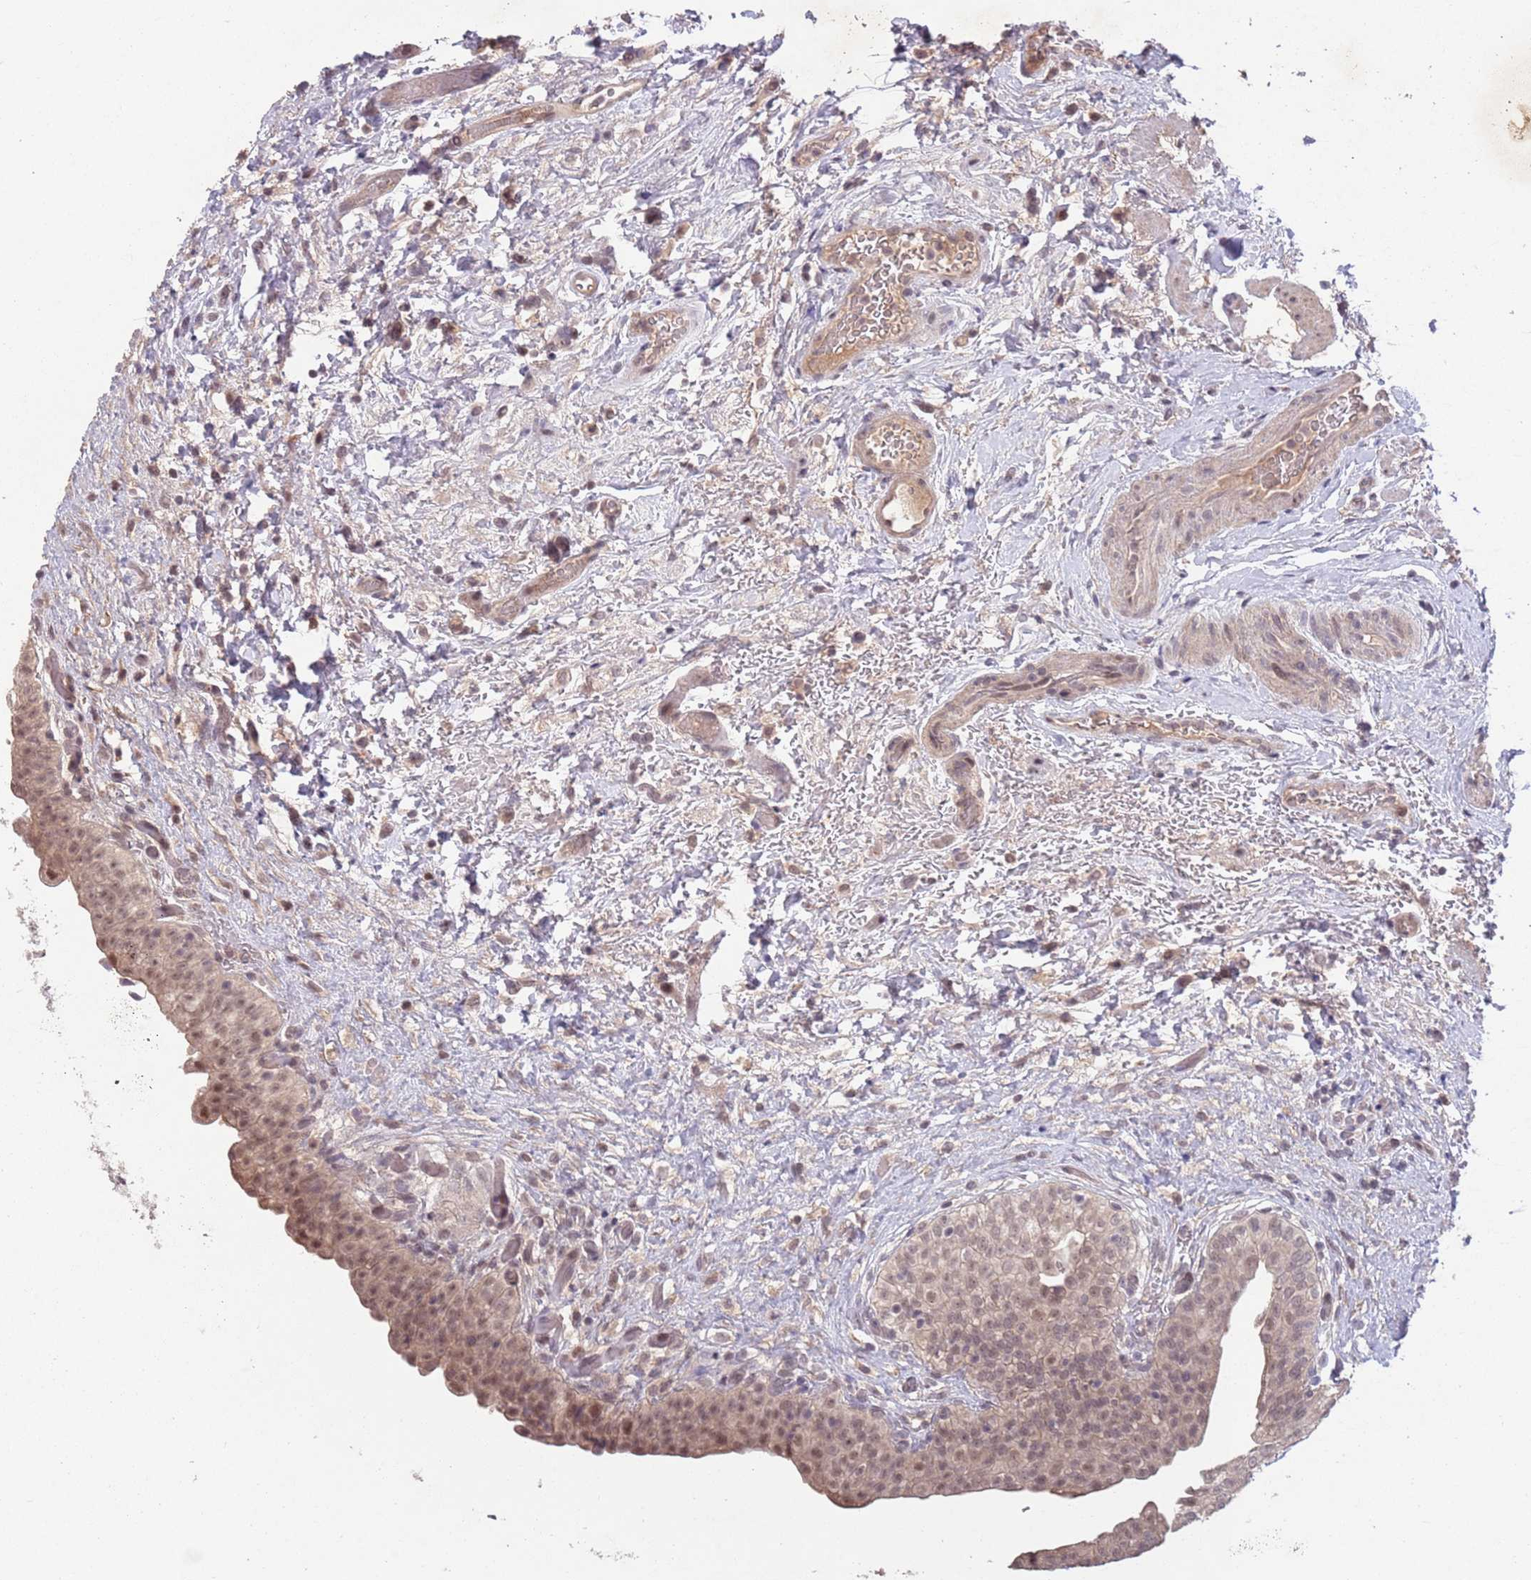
{"staining": {"intensity": "moderate", "quantity": "25%-75%", "location": "nuclear"}, "tissue": "urinary bladder", "cell_type": "Urothelial cells", "image_type": "normal", "snomed": [{"axis": "morphology", "description": "Normal tissue, NOS"}, {"axis": "topography", "description": "Urinary bladder"}], "caption": "About 25%-75% of urothelial cells in benign human urinary bladder reveal moderate nuclear protein expression as visualized by brown immunohistochemical staining.", "gene": "MEI1", "patient": {"sex": "male", "age": 69}}